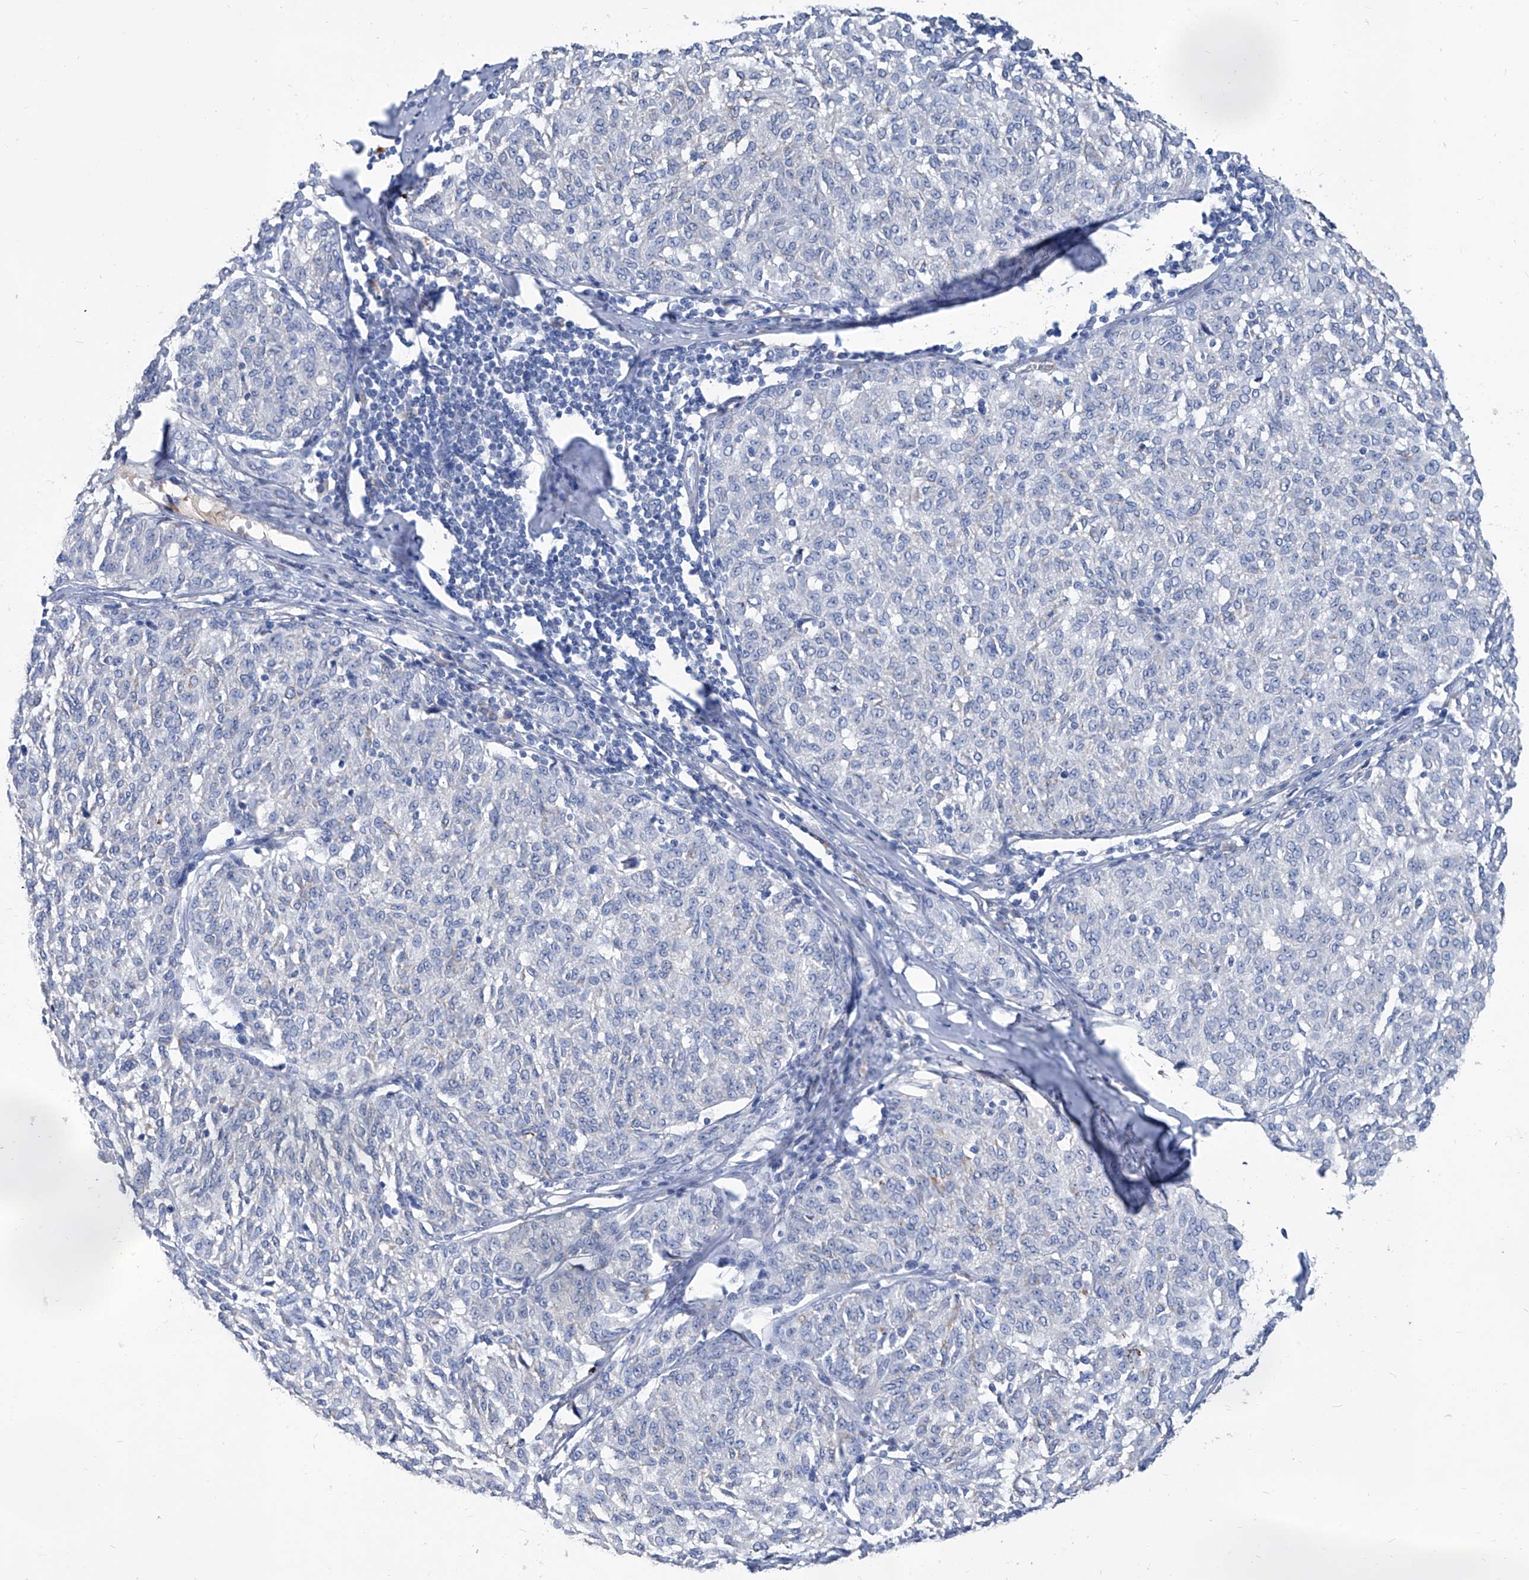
{"staining": {"intensity": "negative", "quantity": "none", "location": "none"}, "tissue": "melanoma", "cell_type": "Tumor cells", "image_type": "cancer", "snomed": [{"axis": "morphology", "description": "Malignant melanoma, NOS"}, {"axis": "topography", "description": "Skin"}], "caption": "Immunohistochemistry (IHC) micrograph of human melanoma stained for a protein (brown), which exhibits no expression in tumor cells.", "gene": "MTARC1", "patient": {"sex": "female", "age": 72}}